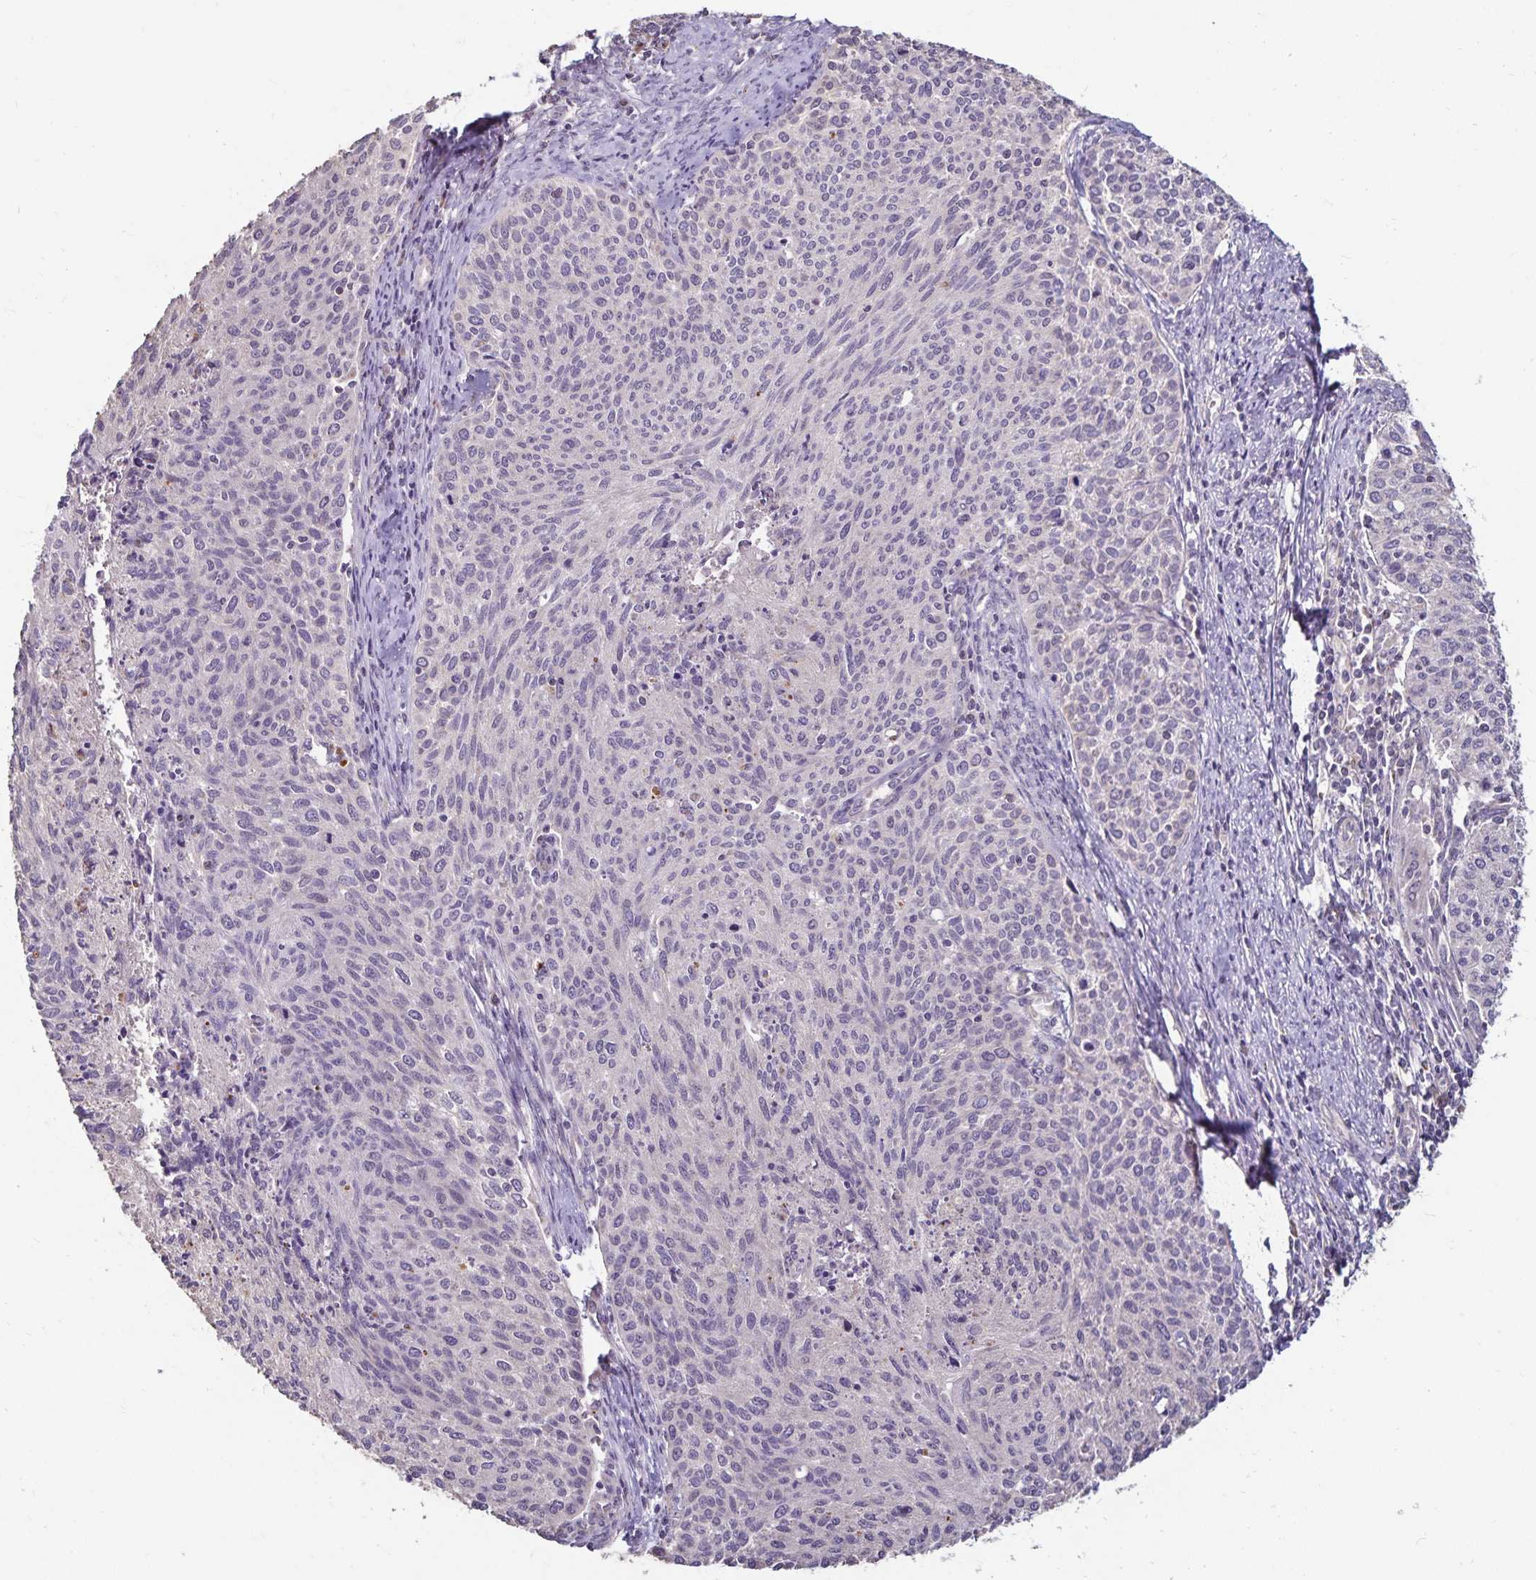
{"staining": {"intensity": "negative", "quantity": "none", "location": "none"}, "tissue": "cervical cancer", "cell_type": "Tumor cells", "image_type": "cancer", "snomed": [{"axis": "morphology", "description": "Squamous cell carcinoma, NOS"}, {"axis": "topography", "description": "Cervix"}], "caption": "Tumor cells show no significant protein expression in squamous cell carcinoma (cervical). (IHC, brightfield microscopy, high magnification).", "gene": "EMC10", "patient": {"sex": "female", "age": 38}}